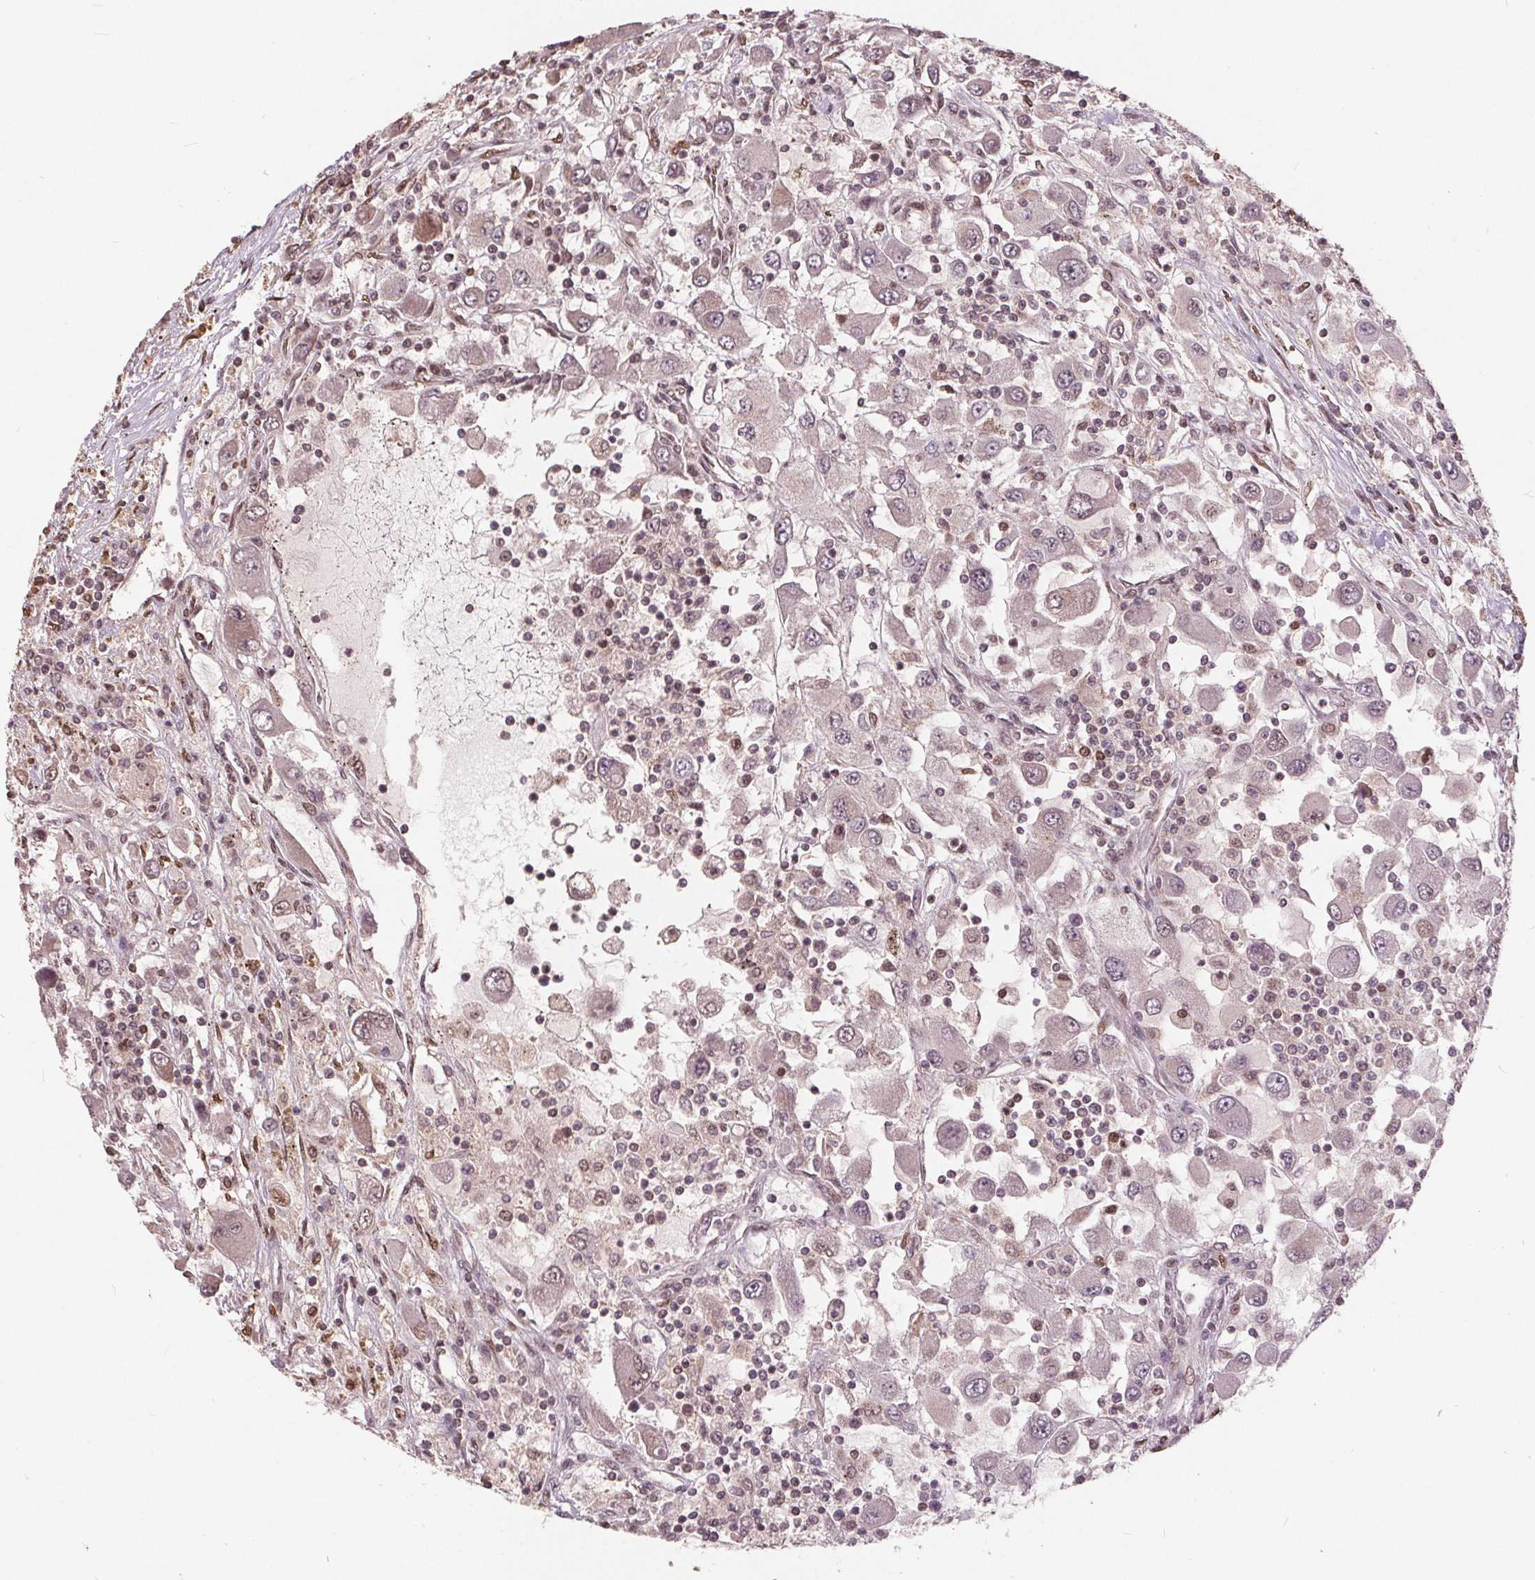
{"staining": {"intensity": "weak", "quantity": "<25%", "location": "nuclear"}, "tissue": "renal cancer", "cell_type": "Tumor cells", "image_type": "cancer", "snomed": [{"axis": "morphology", "description": "Adenocarcinoma, NOS"}, {"axis": "topography", "description": "Kidney"}], "caption": "Immunohistochemistry (IHC) histopathology image of renal adenocarcinoma stained for a protein (brown), which shows no staining in tumor cells. (Immunohistochemistry, brightfield microscopy, high magnification).", "gene": "HIF1AN", "patient": {"sex": "female", "age": 67}}